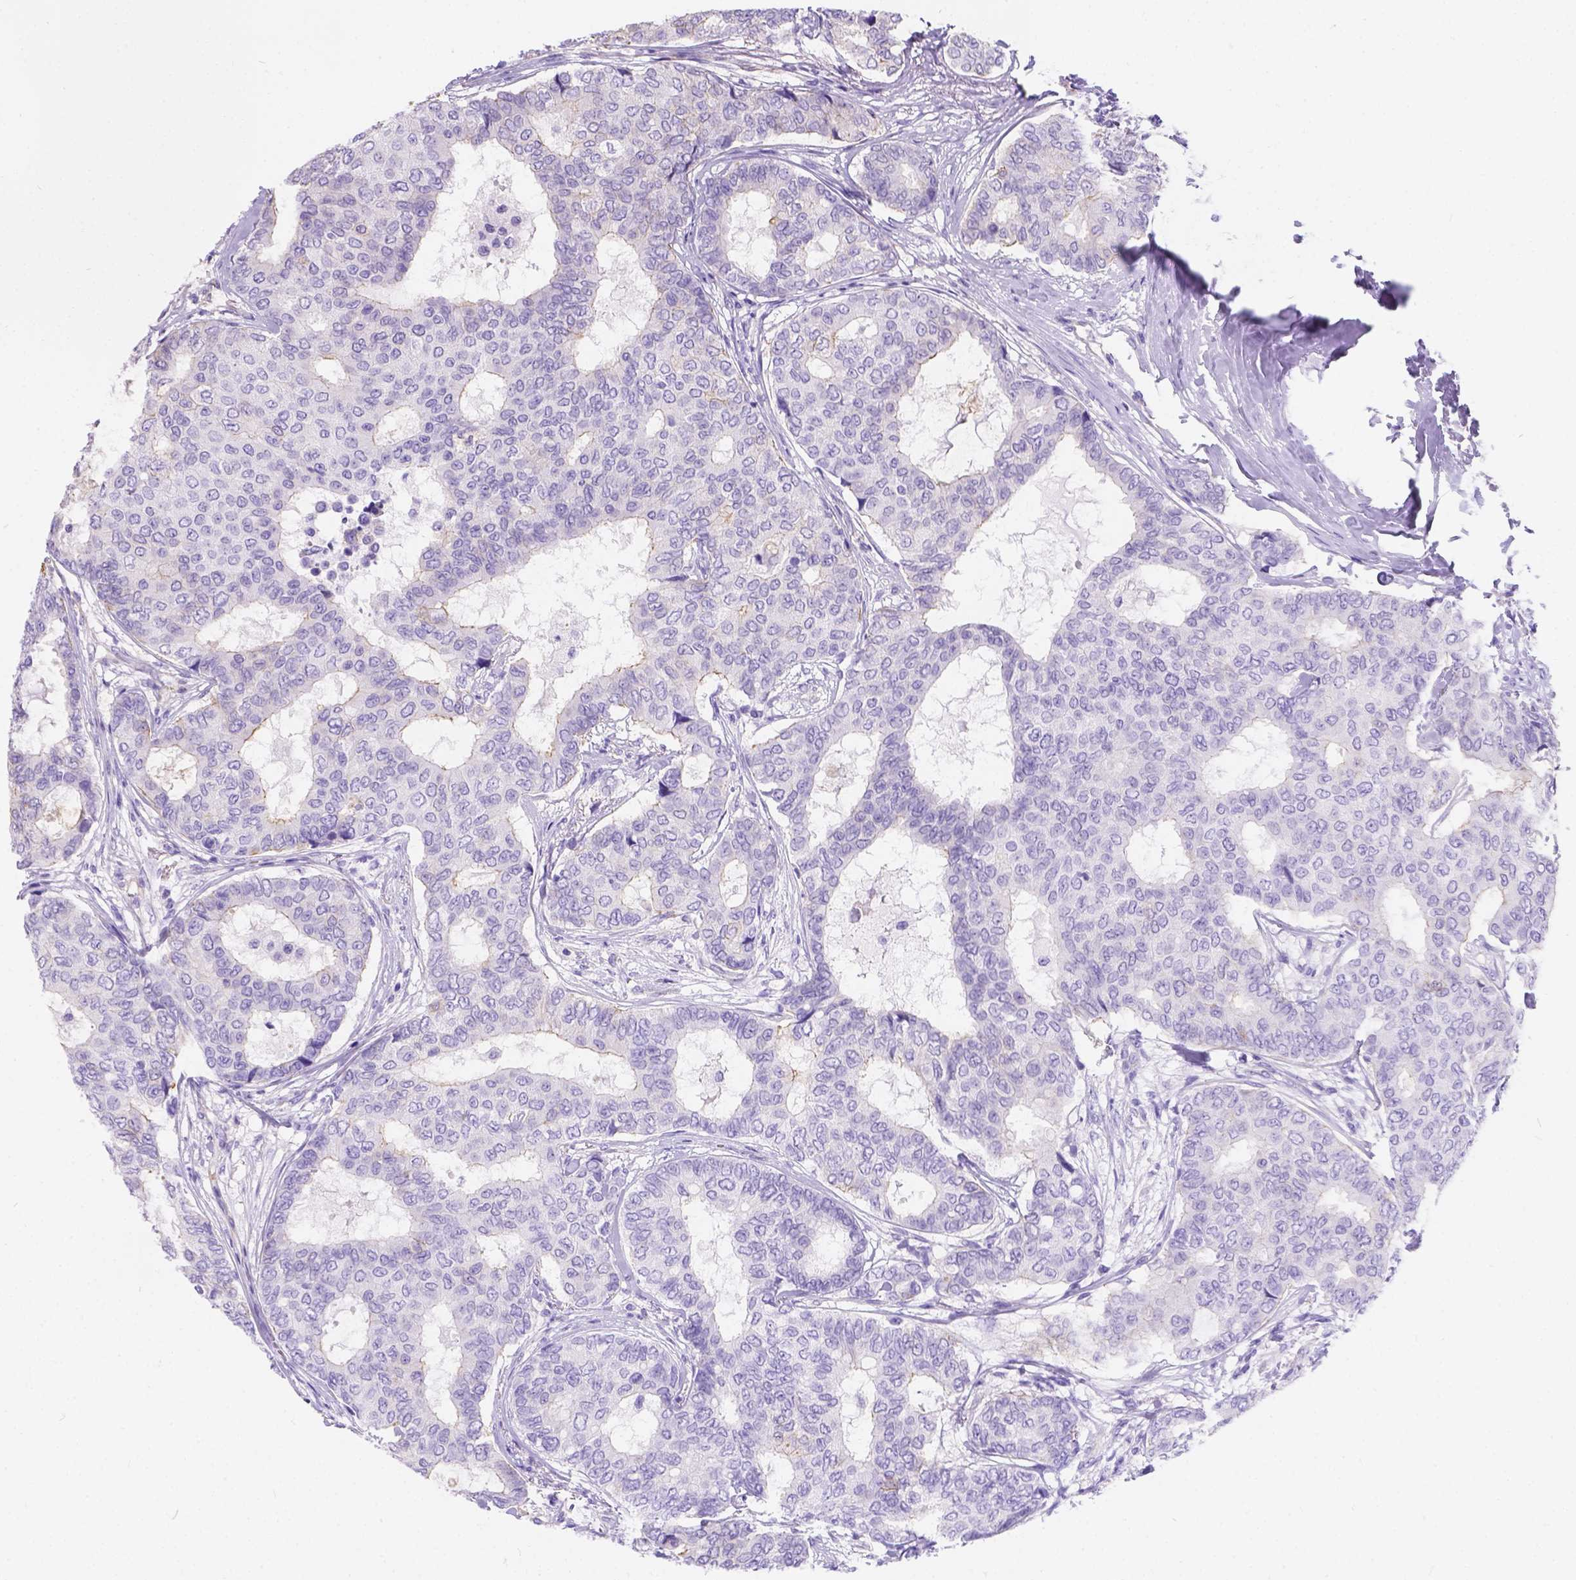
{"staining": {"intensity": "negative", "quantity": "none", "location": "none"}, "tissue": "breast cancer", "cell_type": "Tumor cells", "image_type": "cancer", "snomed": [{"axis": "morphology", "description": "Duct carcinoma"}, {"axis": "topography", "description": "Breast"}], "caption": "High power microscopy photomicrograph of an IHC image of breast cancer (intraductal carcinoma), revealing no significant positivity in tumor cells.", "gene": "PHF7", "patient": {"sex": "female", "age": 75}}